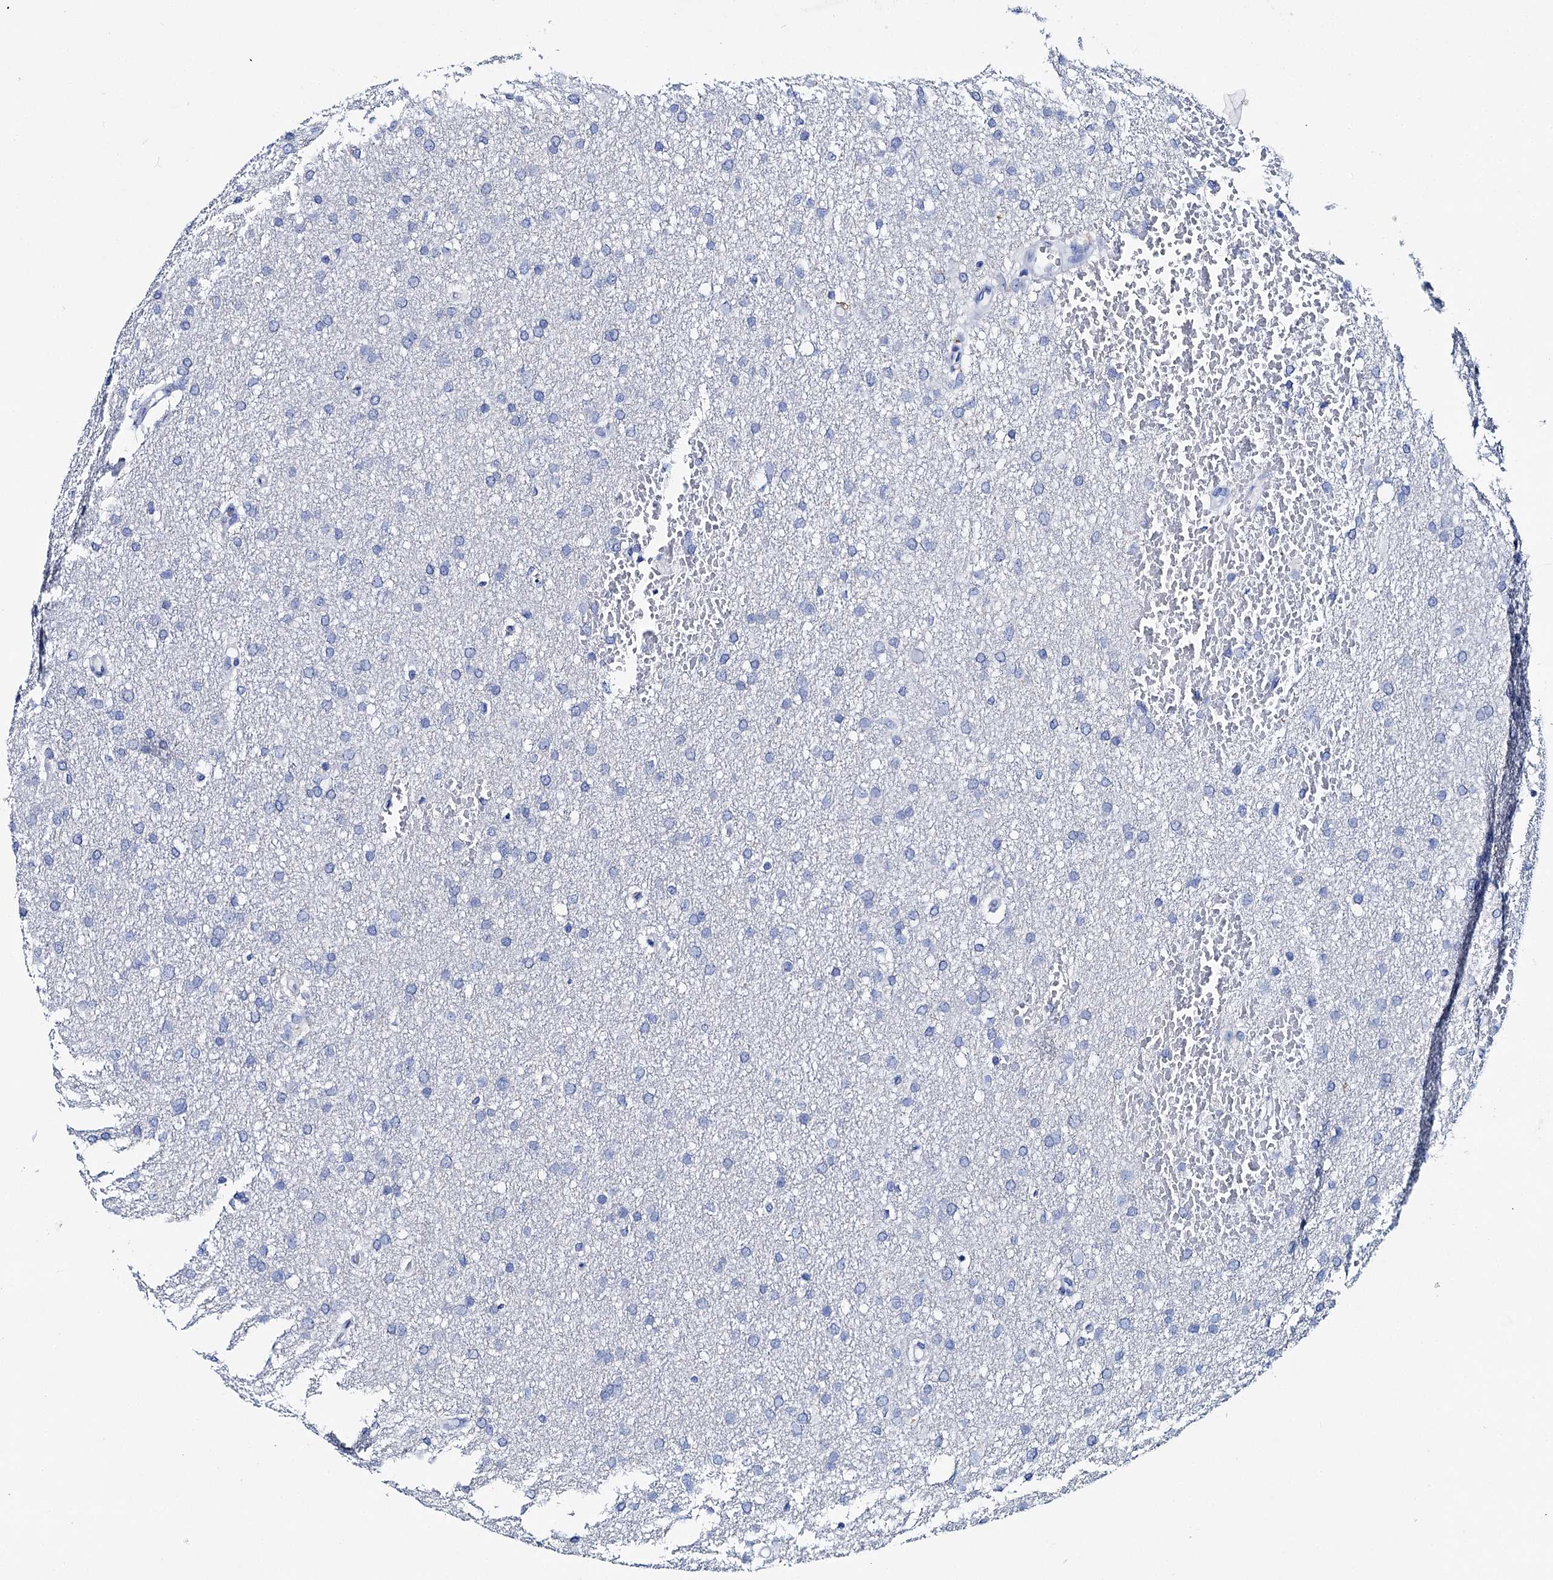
{"staining": {"intensity": "negative", "quantity": "none", "location": "none"}, "tissue": "glioma", "cell_type": "Tumor cells", "image_type": "cancer", "snomed": [{"axis": "morphology", "description": "Glioma, malignant, High grade"}, {"axis": "topography", "description": "Cerebral cortex"}], "caption": "Tumor cells are negative for brown protein staining in glioma. The staining is performed using DAB brown chromogen with nuclei counter-stained in using hematoxylin.", "gene": "BRINP1", "patient": {"sex": "female", "age": 36}}